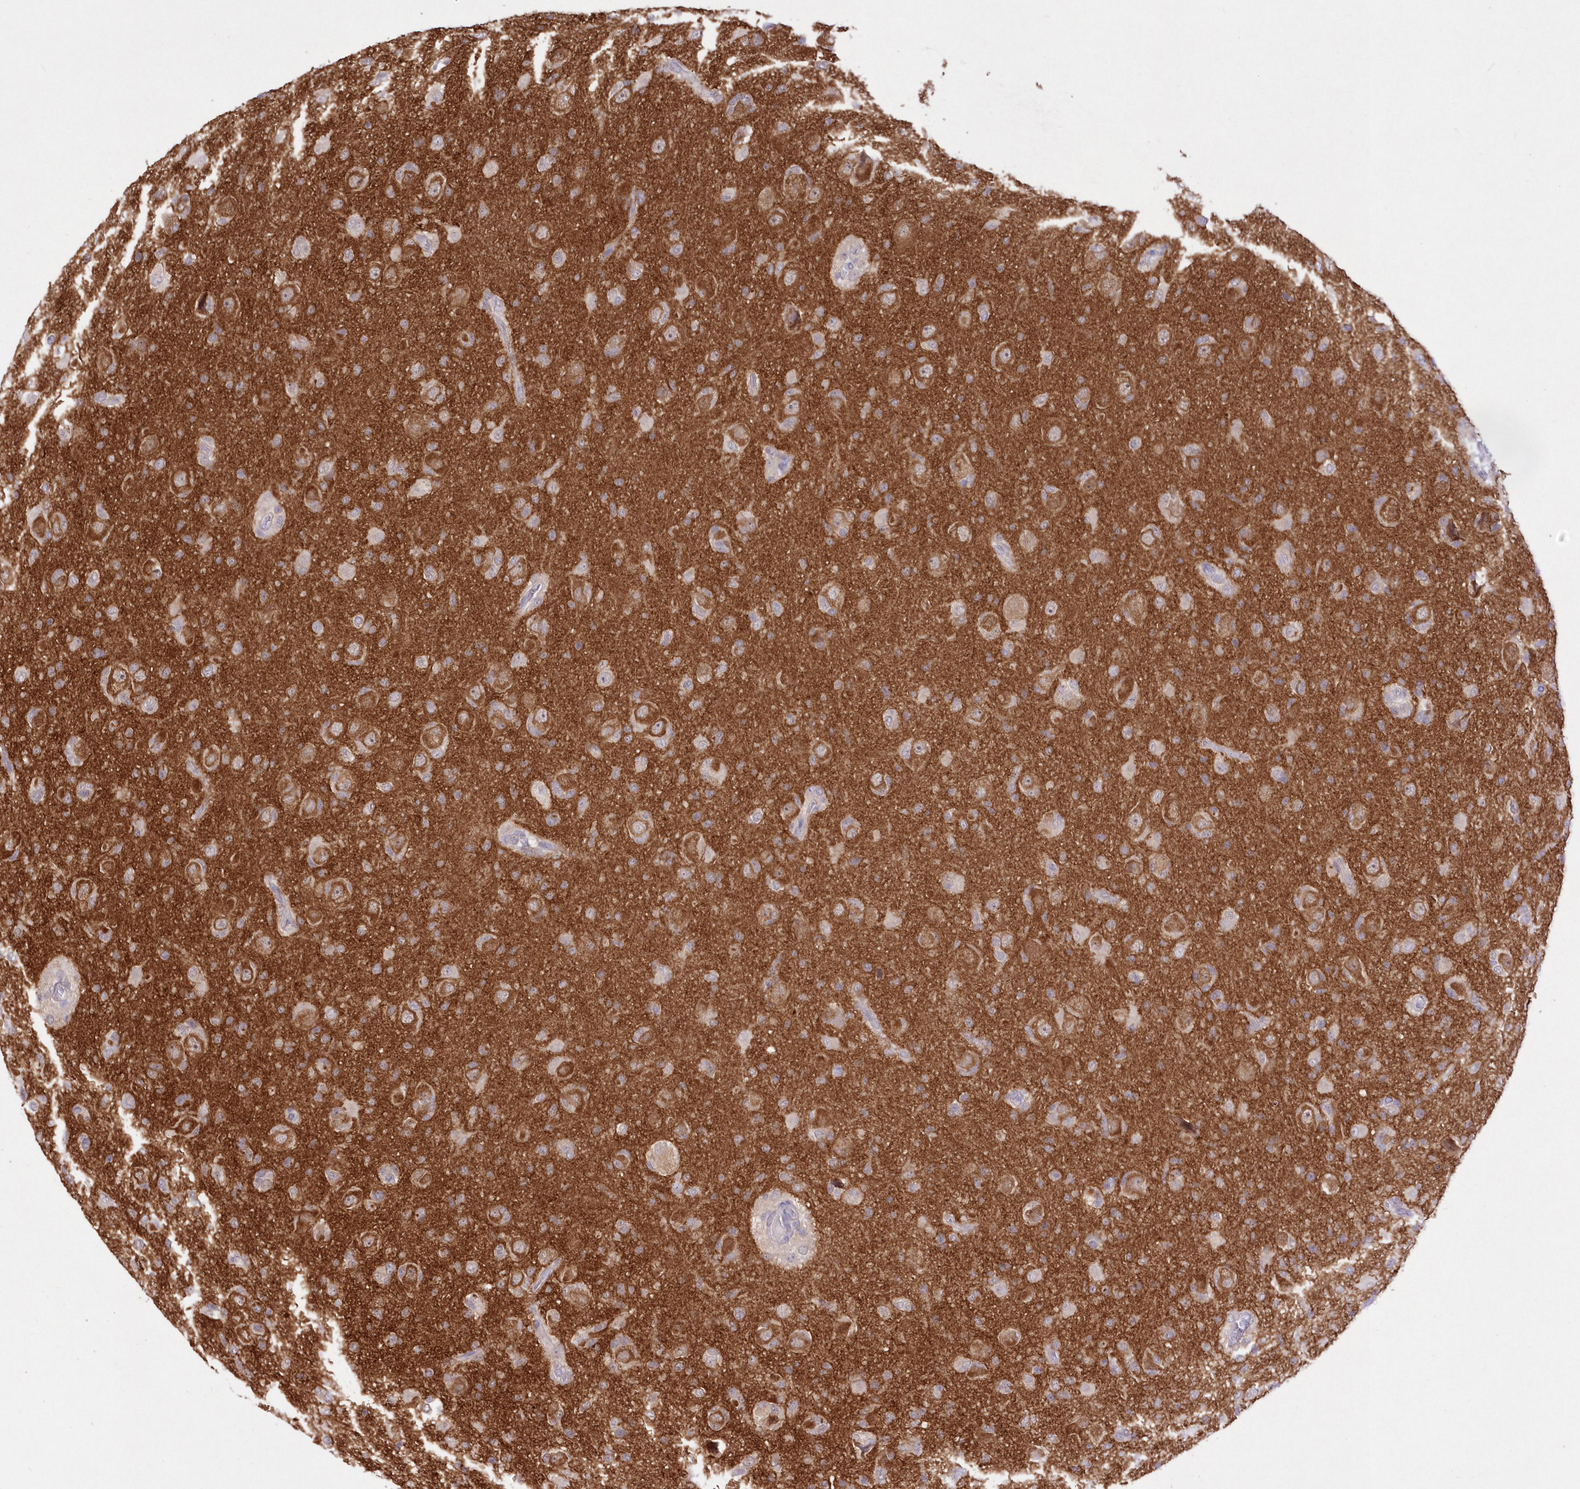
{"staining": {"intensity": "moderate", "quantity": ">75%", "location": "cytoplasmic/membranous"}, "tissue": "glioma", "cell_type": "Tumor cells", "image_type": "cancer", "snomed": [{"axis": "morphology", "description": "Glioma, malignant, High grade"}, {"axis": "topography", "description": "Brain"}], "caption": "This image shows immunohistochemistry (IHC) staining of human malignant high-grade glioma, with medium moderate cytoplasmic/membranous staining in about >75% of tumor cells.", "gene": "FAM241B", "patient": {"sex": "female", "age": 57}}